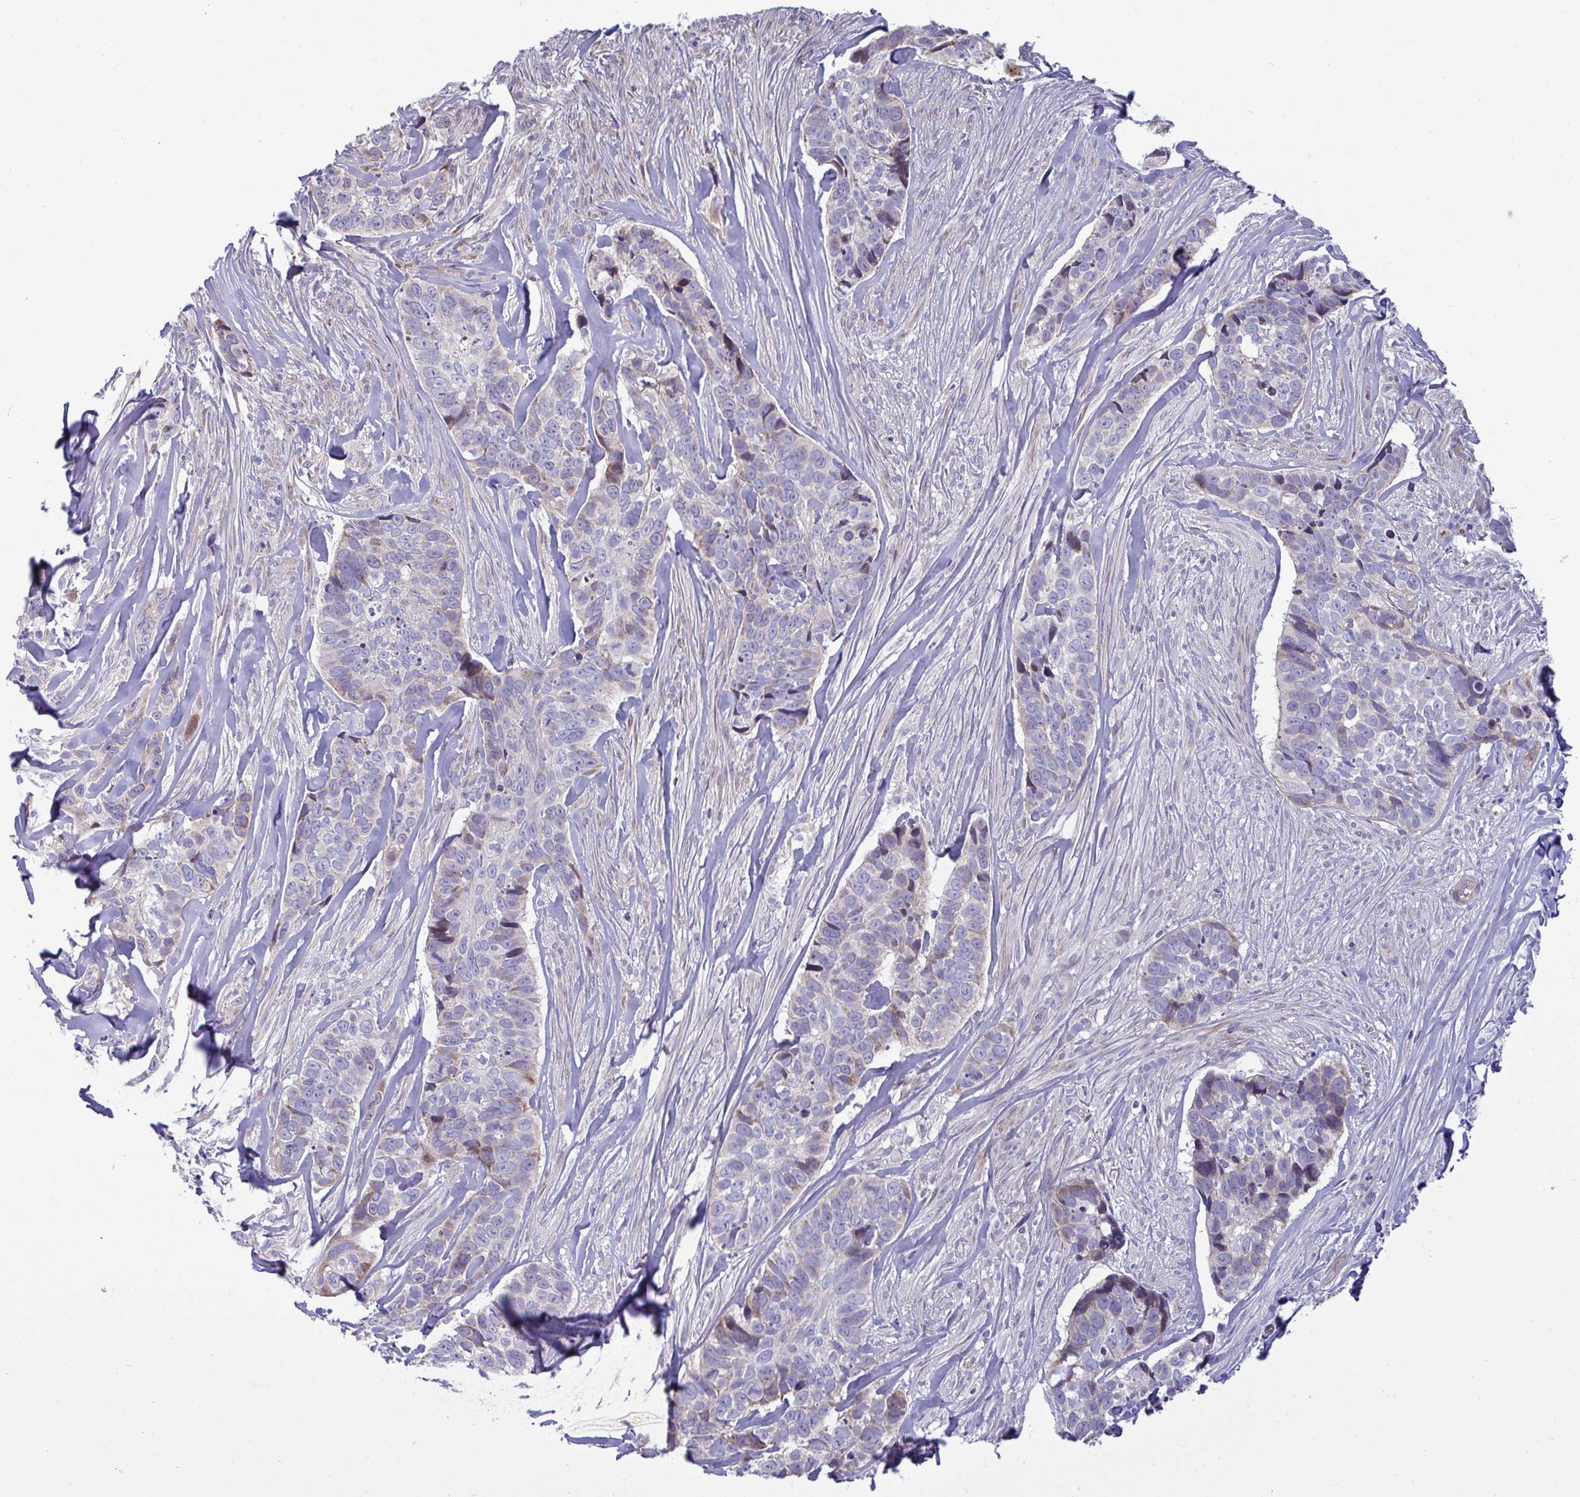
{"staining": {"intensity": "moderate", "quantity": "<25%", "location": "cytoplasmic/membranous"}, "tissue": "skin cancer", "cell_type": "Tumor cells", "image_type": "cancer", "snomed": [{"axis": "morphology", "description": "Basal cell carcinoma"}, {"axis": "topography", "description": "Skin"}], "caption": "IHC micrograph of human basal cell carcinoma (skin) stained for a protein (brown), which reveals low levels of moderate cytoplasmic/membranous expression in about <25% of tumor cells.", "gene": "NTN1", "patient": {"sex": "female", "age": 82}}